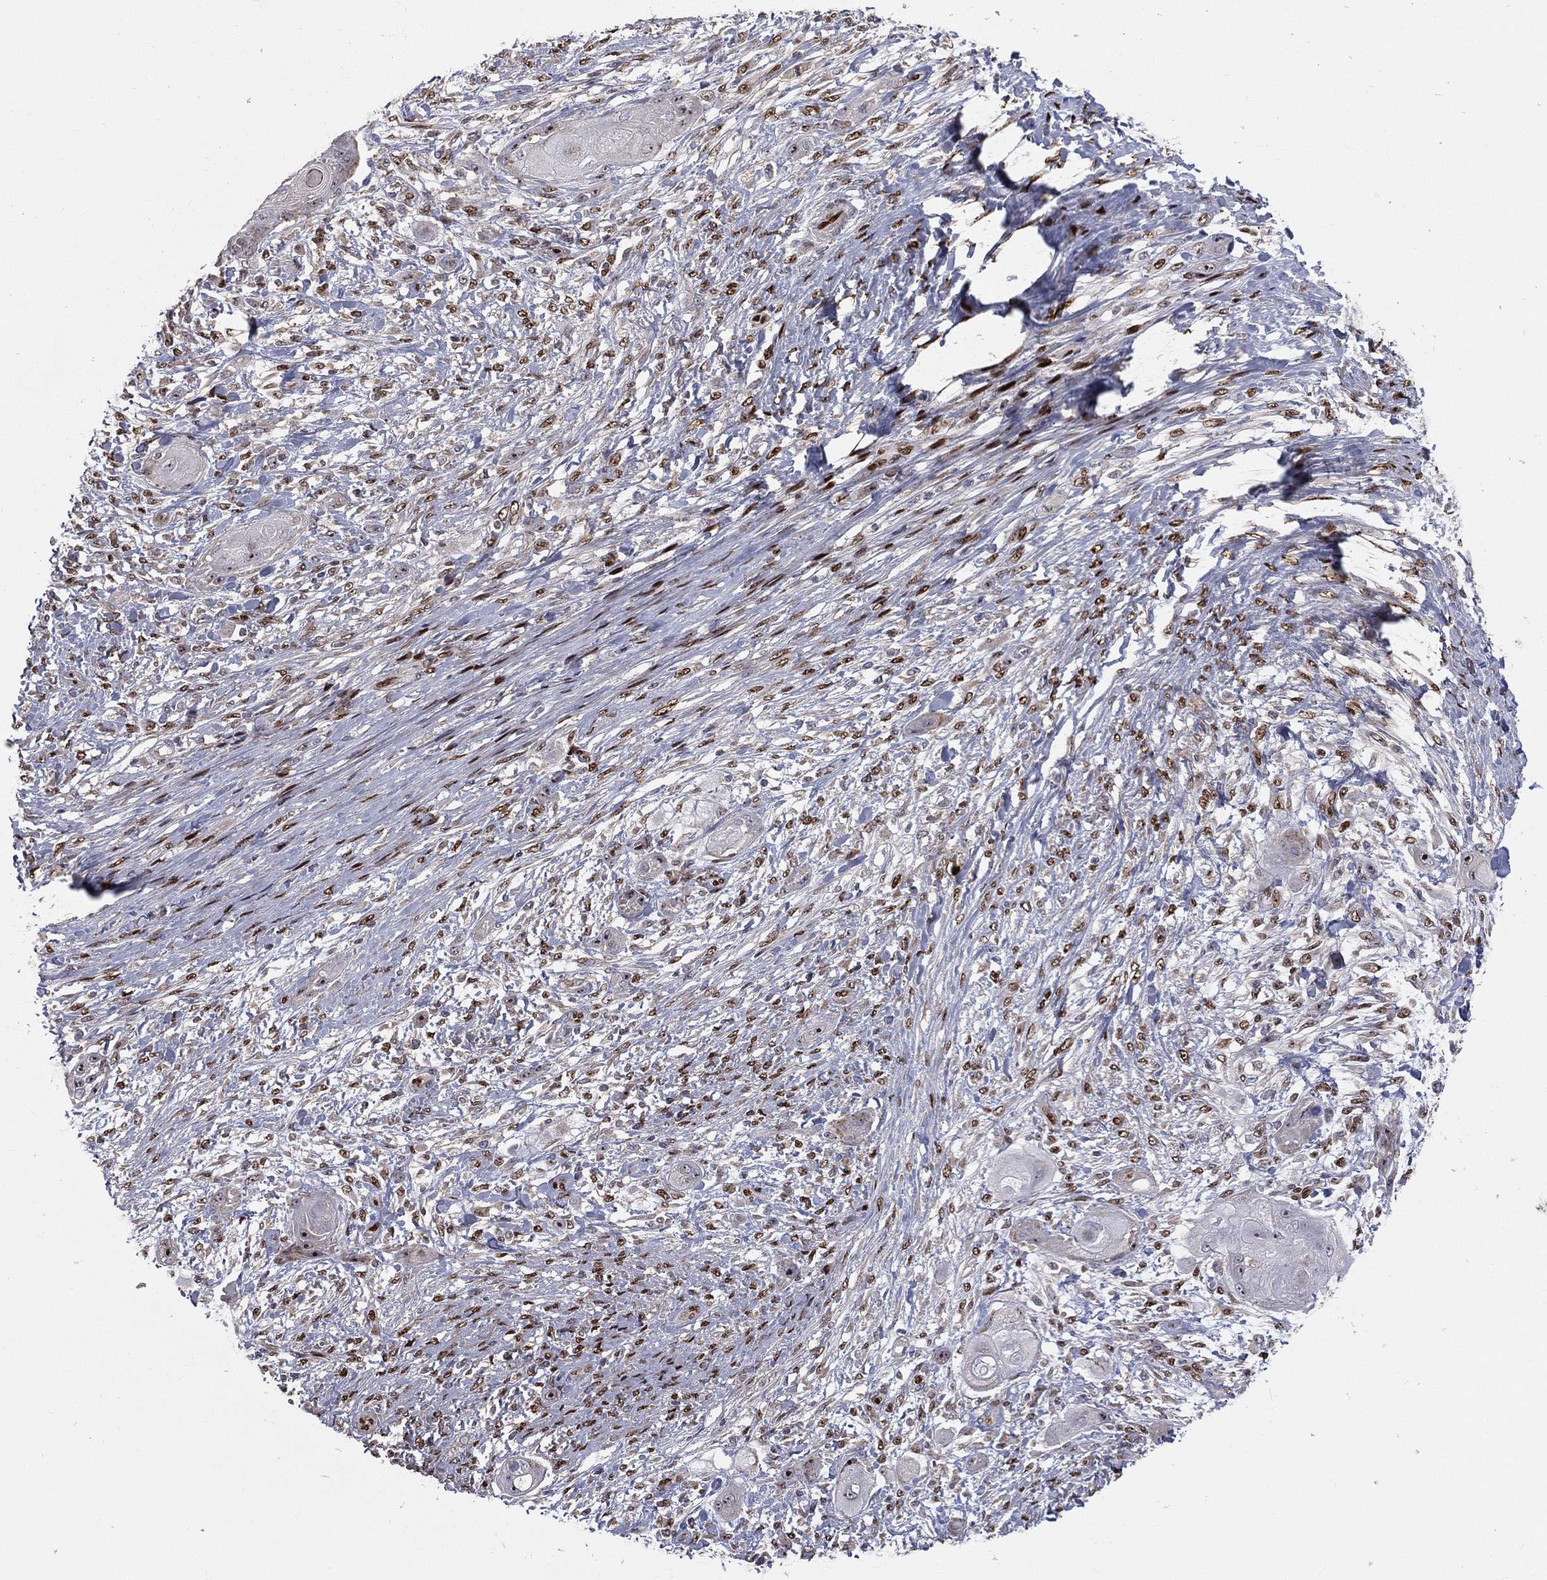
{"staining": {"intensity": "negative", "quantity": "none", "location": "none"}, "tissue": "skin cancer", "cell_type": "Tumor cells", "image_type": "cancer", "snomed": [{"axis": "morphology", "description": "Squamous cell carcinoma, NOS"}, {"axis": "topography", "description": "Skin"}], "caption": "Immunohistochemistry (IHC) of skin squamous cell carcinoma displays no expression in tumor cells.", "gene": "ZEB1", "patient": {"sex": "male", "age": 62}}